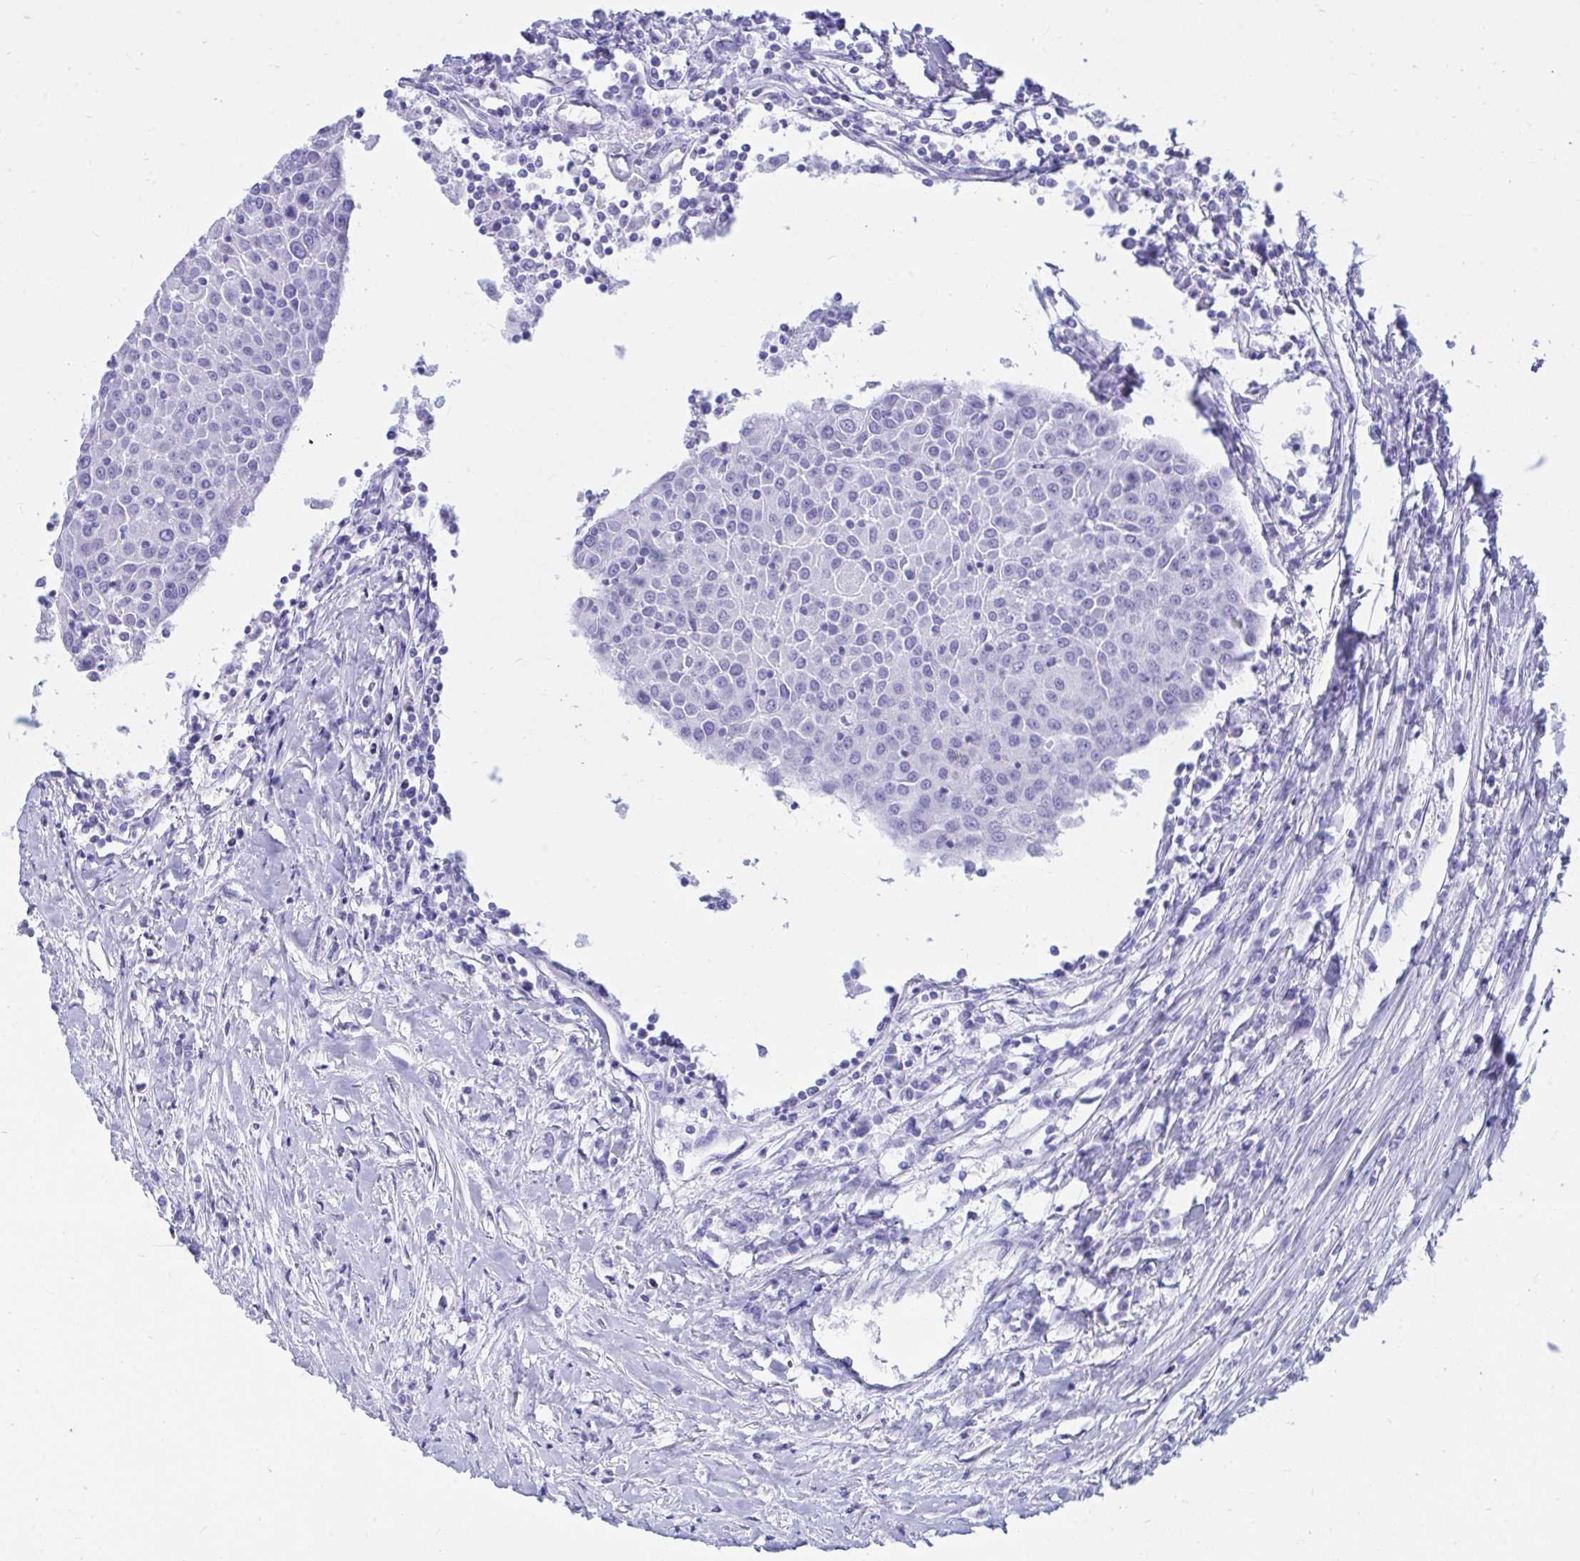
{"staining": {"intensity": "negative", "quantity": "none", "location": "none"}, "tissue": "urothelial cancer", "cell_type": "Tumor cells", "image_type": "cancer", "snomed": [{"axis": "morphology", "description": "Urothelial carcinoma, High grade"}, {"axis": "topography", "description": "Urinary bladder"}], "caption": "Immunohistochemistry of human urothelial carcinoma (high-grade) reveals no expression in tumor cells.", "gene": "SHISA8", "patient": {"sex": "female", "age": 85}}